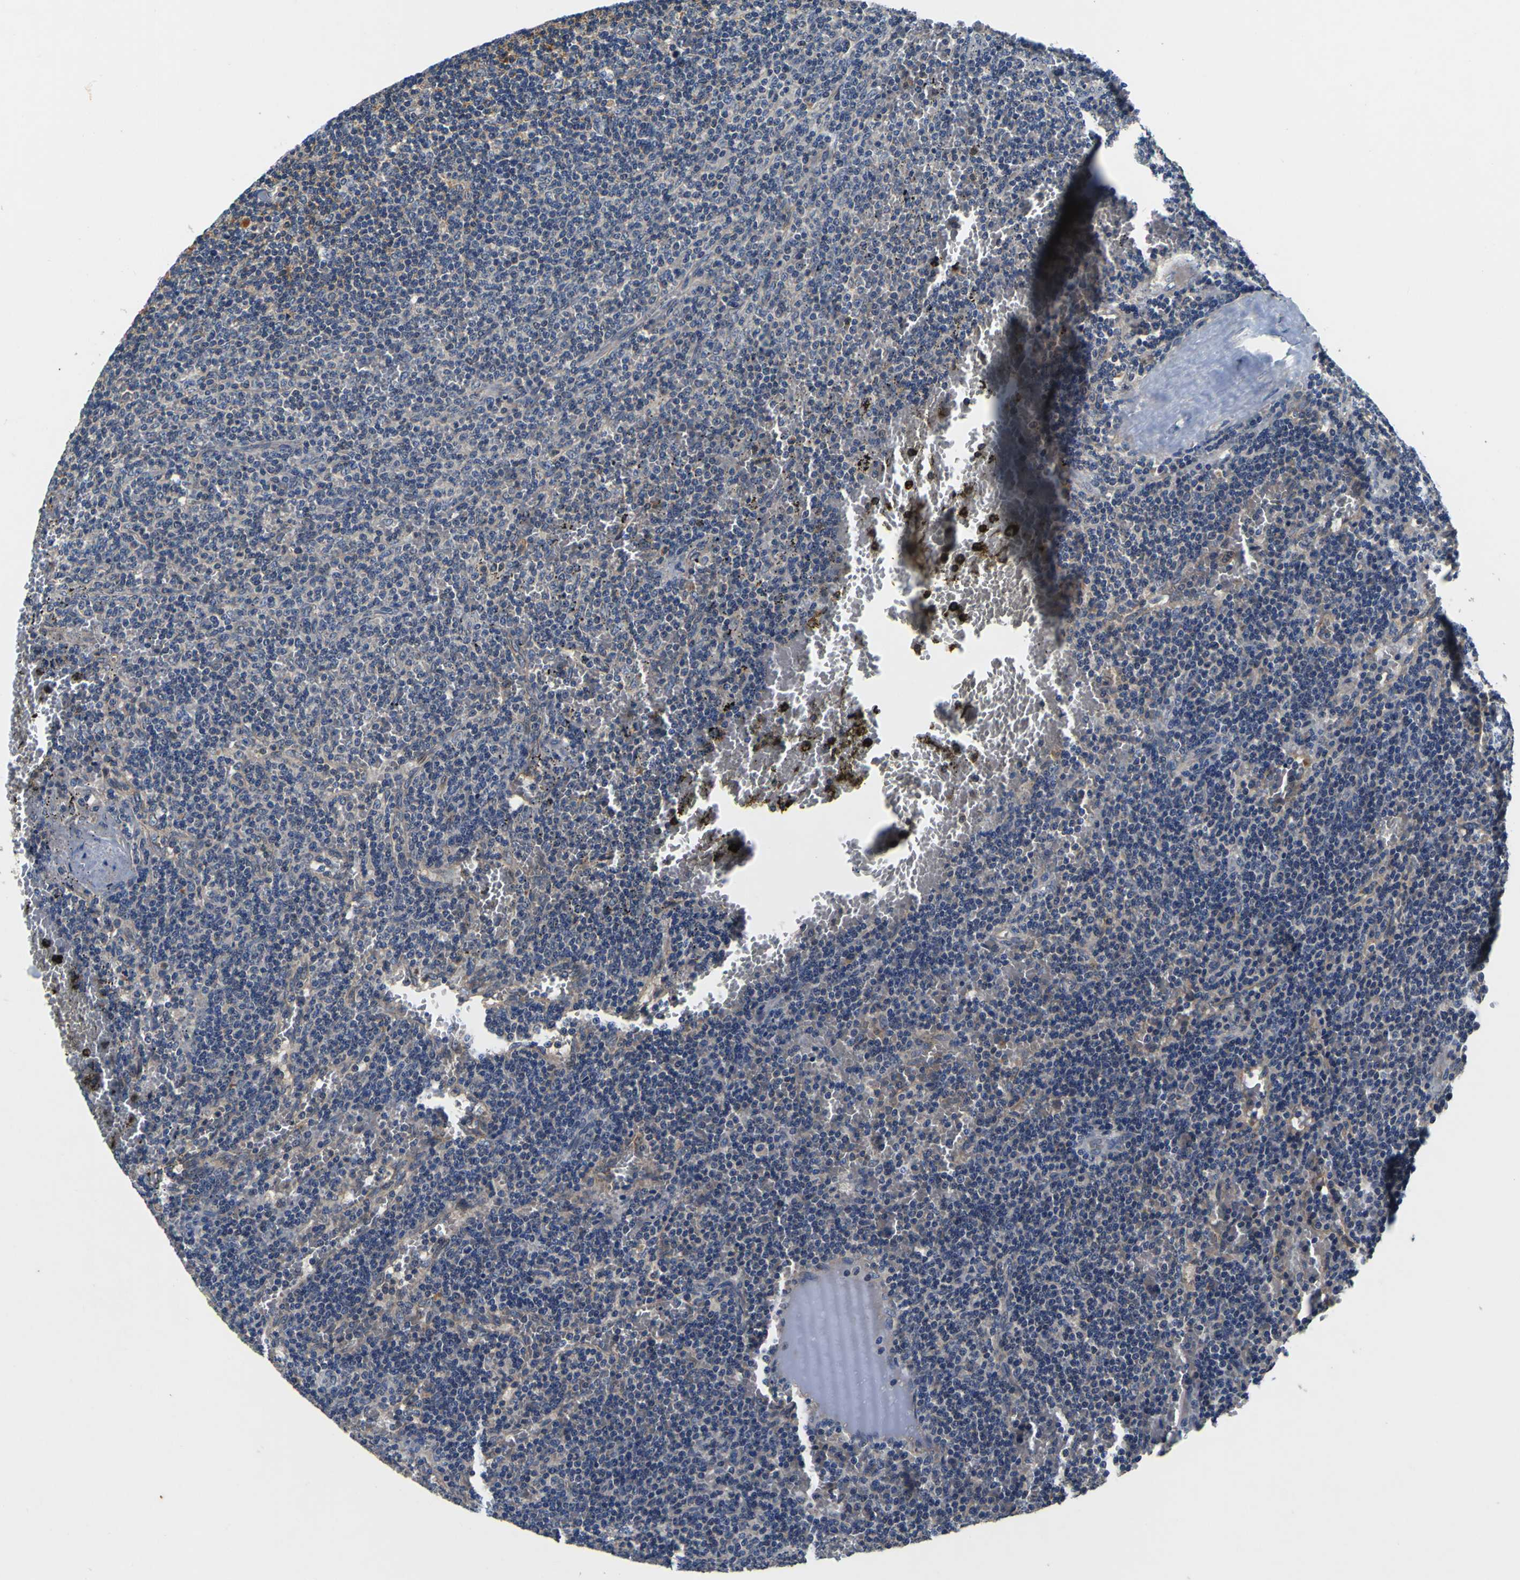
{"staining": {"intensity": "negative", "quantity": "none", "location": "none"}, "tissue": "lymphoma", "cell_type": "Tumor cells", "image_type": "cancer", "snomed": [{"axis": "morphology", "description": "Malignant lymphoma, non-Hodgkin's type, Low grade"}, {"axis": "topography", "description": "Spleen"}], "caption": "High magnification brightfield microscopy of low-grade malignant lymphoma, non-Hodgkin's type stained with DAB (brown) and counterstained with hematoxylin (blue): tumor cells show no significant staining.", "gene": "EPHB4", "patient": {"sex": "female", "age": 50}}